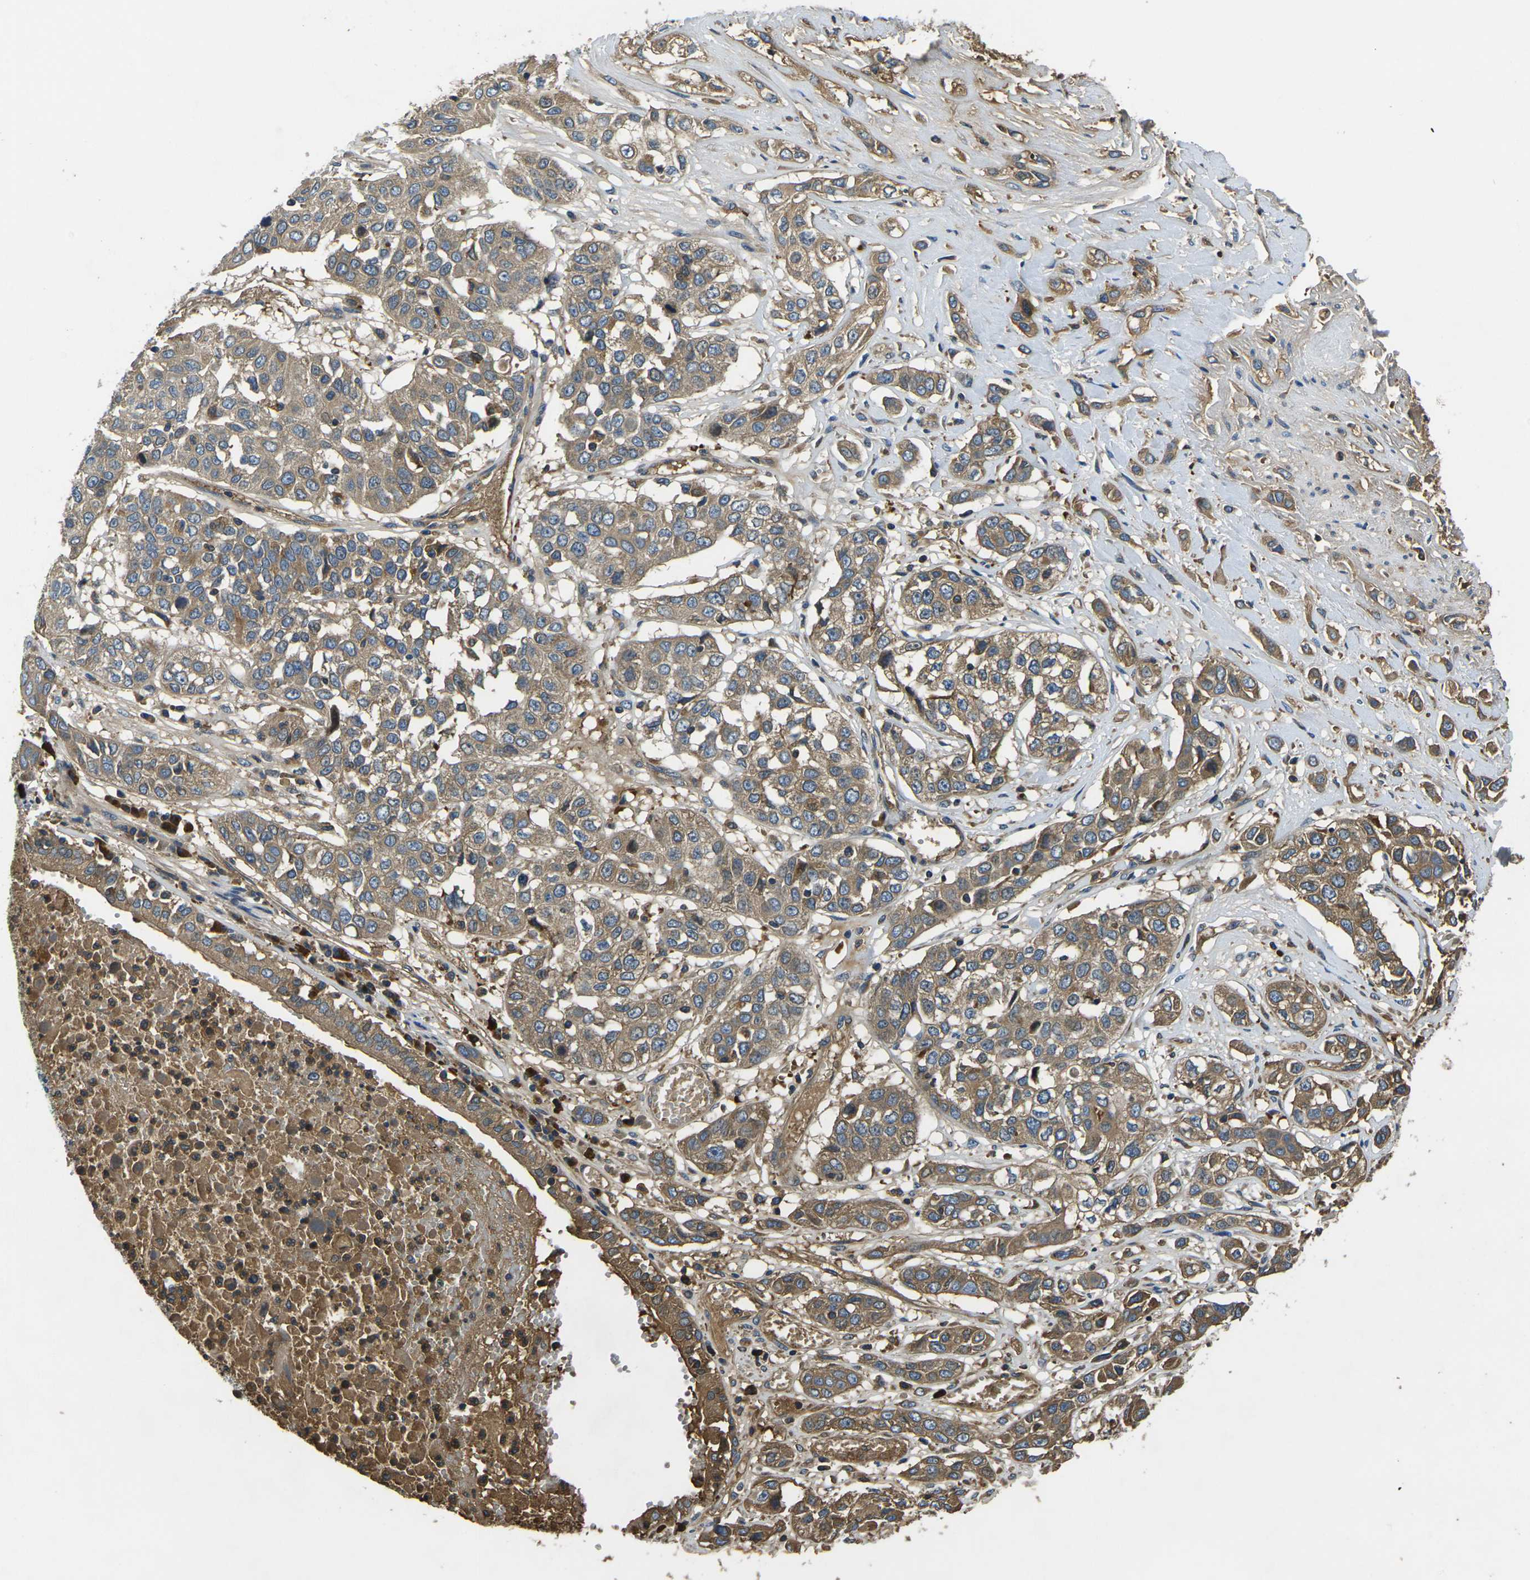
{"staining": {"intensity": "moderate", "quantity": ">75%", "location": "cytoplasmic/membranous"}, "tissue": "lung cancer", "cell_type": "Tumor cells", "image_type": "cancer", "snomed": [{"axis": "morphology", "description": "Squamous cell carcinoma, NOS"}, {"axis": "topography", "description": "Lung"}], "caption": "Squamous cell carcinoma (lung) was stained to show a protein in brown. There is medium levels of moderate cytoplasmic/membranous positivity in about >75% of tumor cells.", "gene": "RAB1B", "patient": {"sex": "male", "age": 71}}